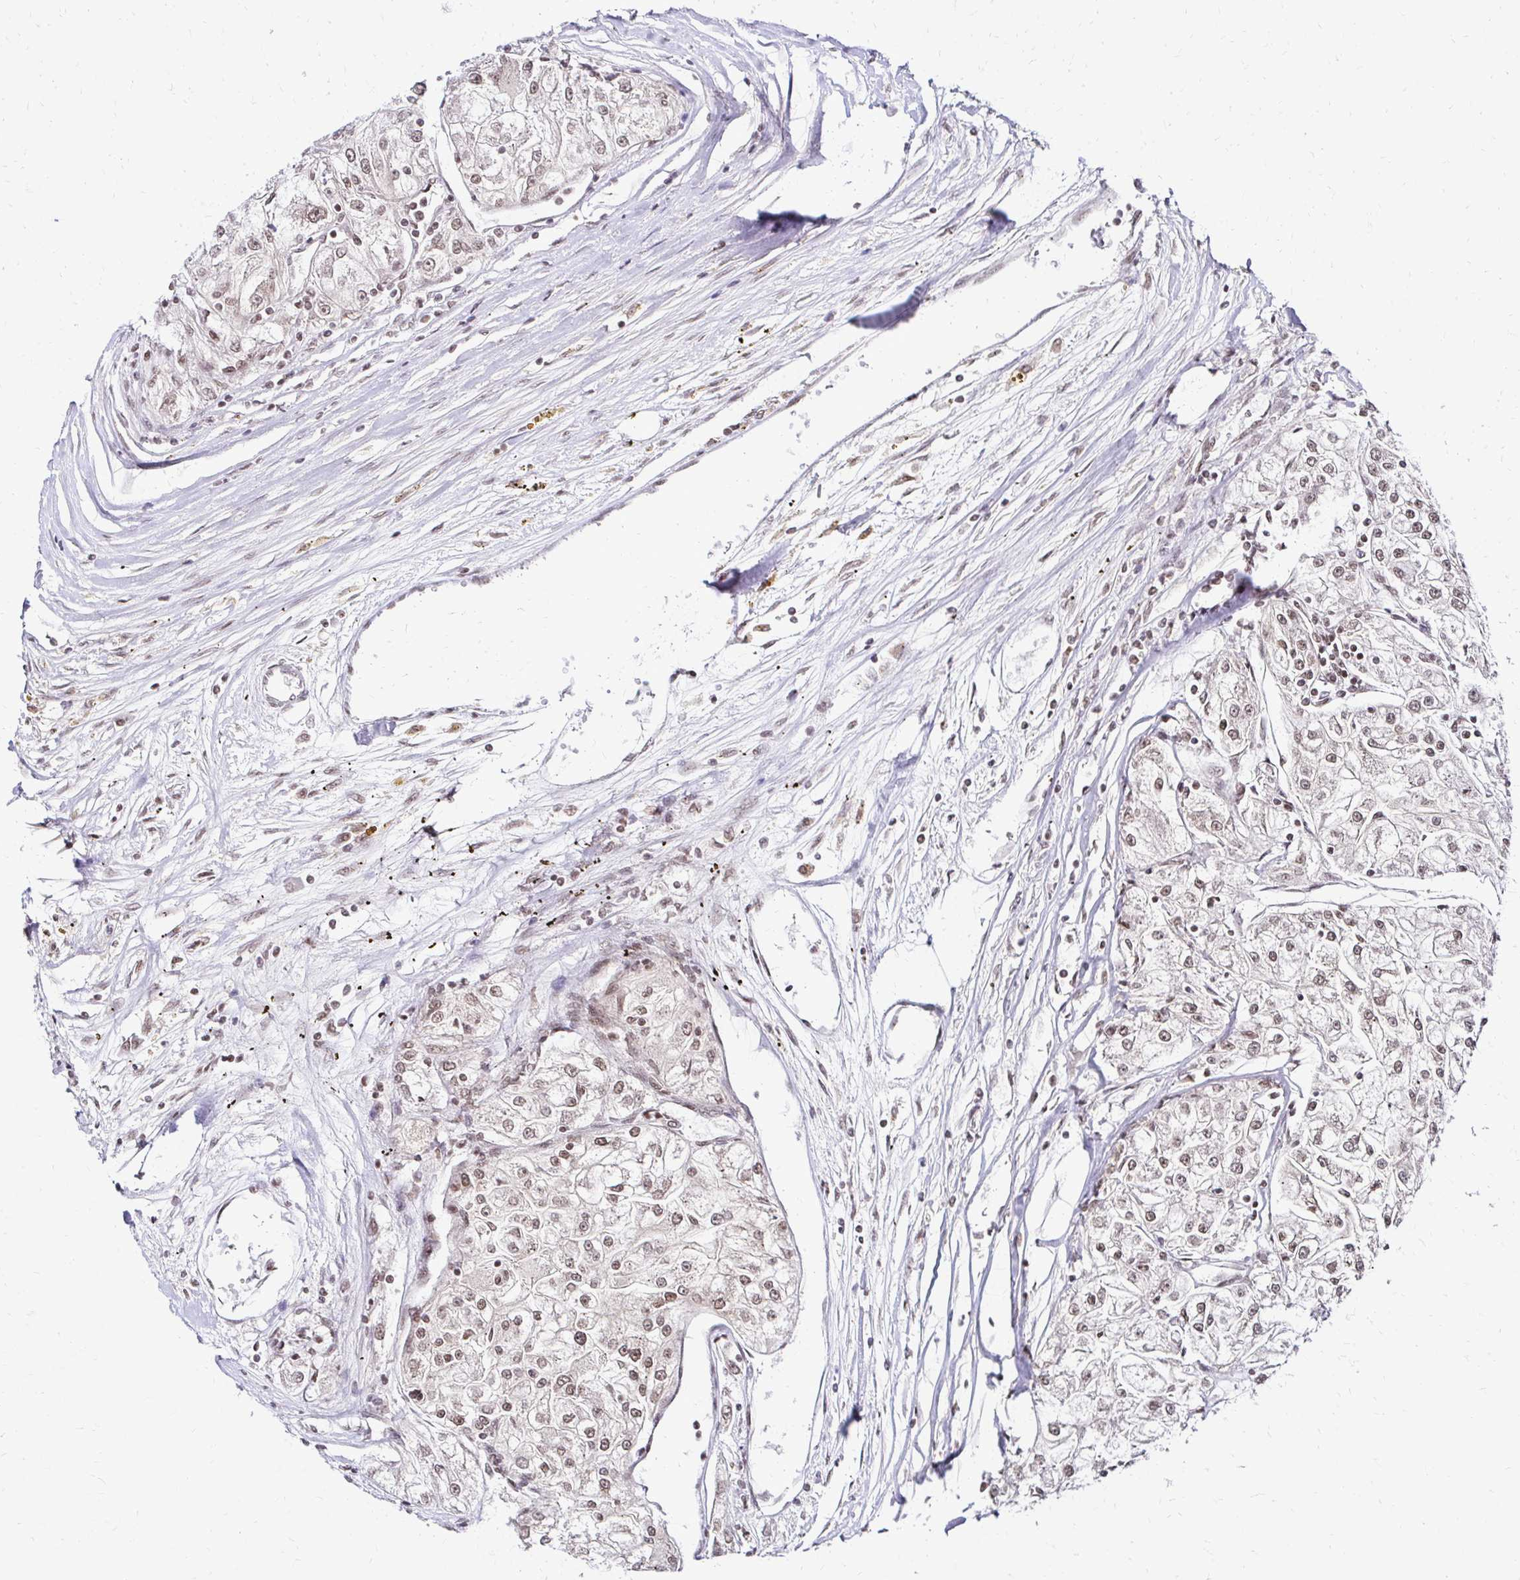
{"staining": {"intensity": "moderate", "quantity": "<25%", "location": "cytoplasmic/membranous,nuclear"}, "tissue": "renal cancer", "cell_type": "Tumor cells", "image_type": "cancer", "snomed": [{"axis": "morphology", "description": "Adenocarcinoma, NOS"}, {"axis": "topography", "description": "Kidney"}], "caption": "Moderate cytoplasmic/membranous and nuclear protein expression is appreciated in about <25% of tumor cells in renal adenocarcinoma.", "gene": "GLYR1", "patient": {"sex": "female", "age": 72}}